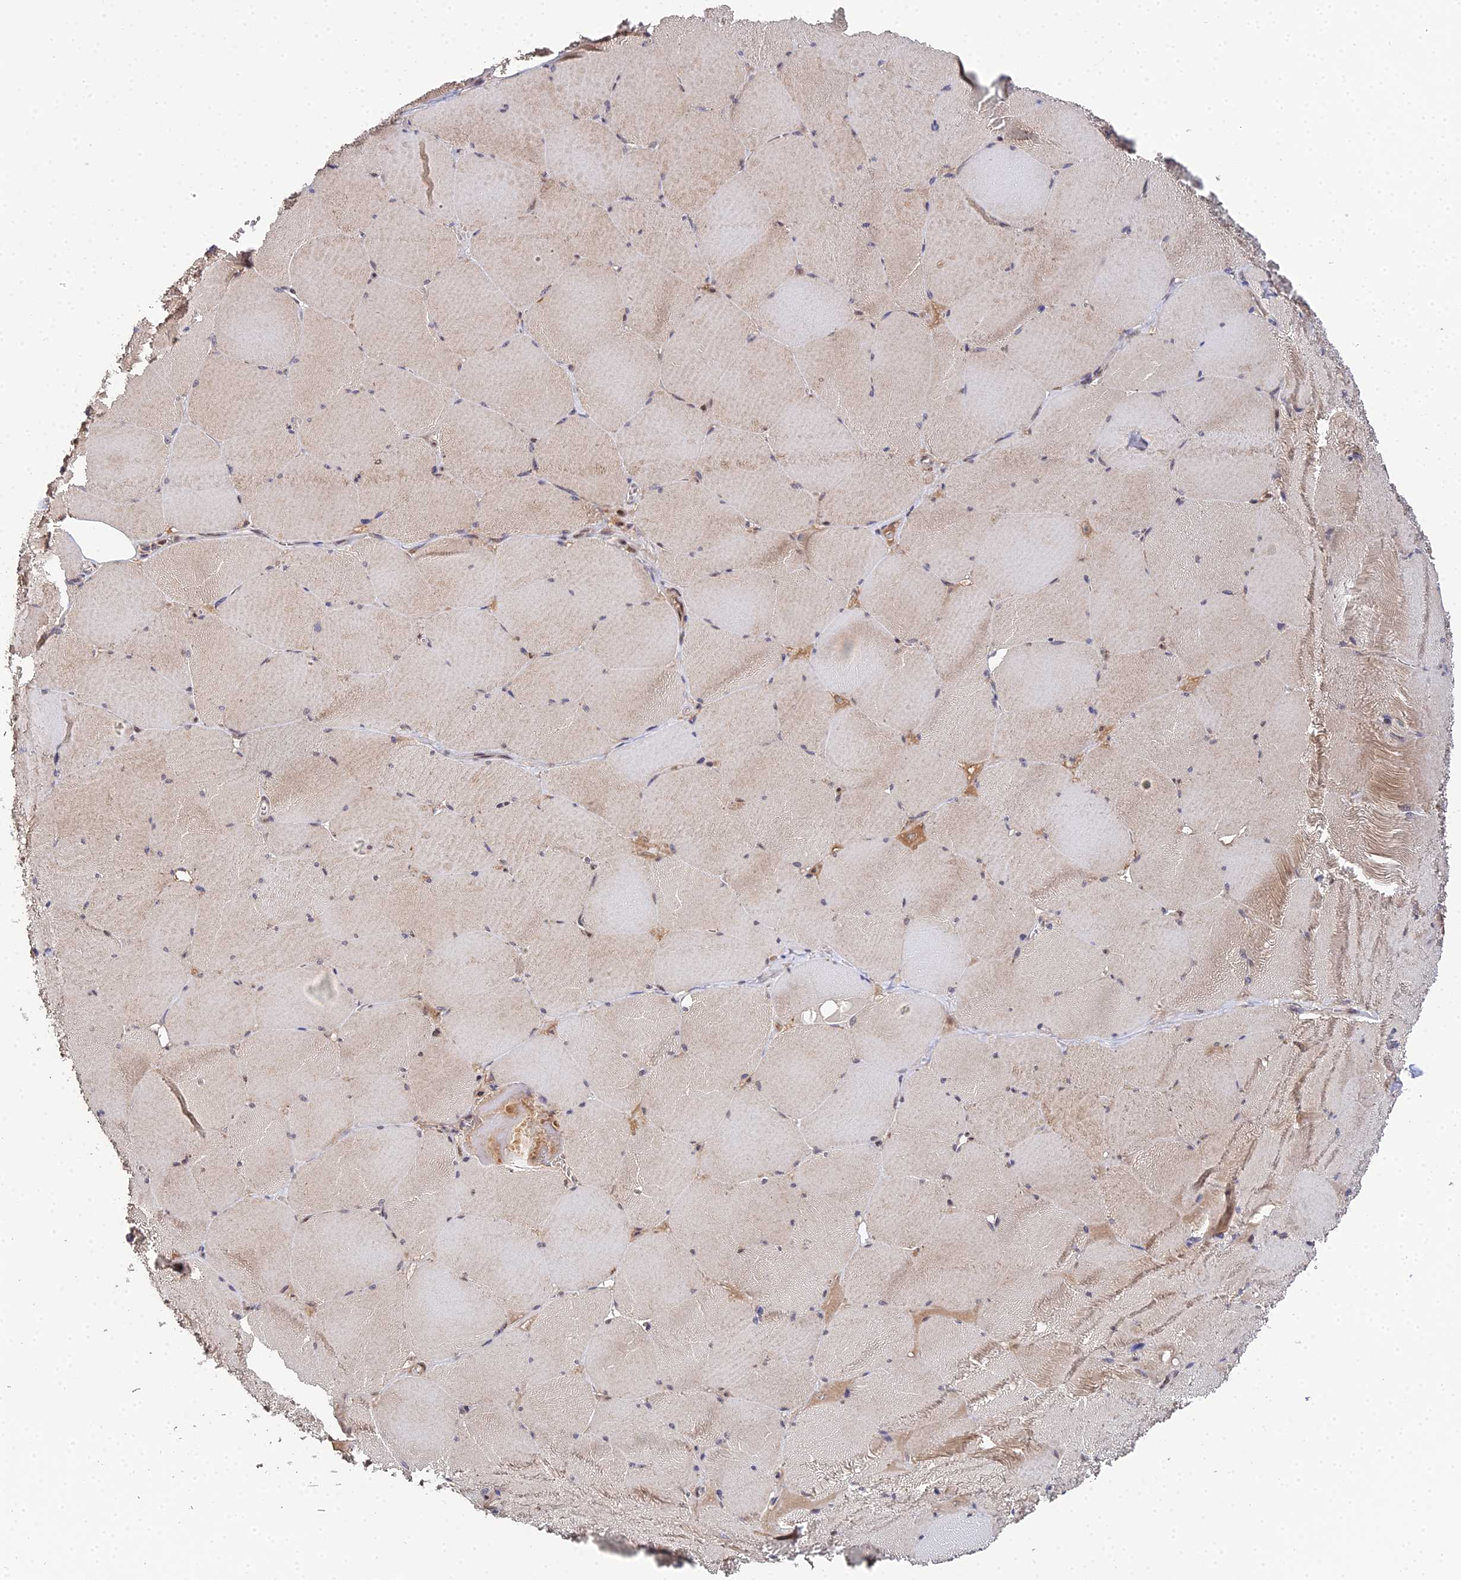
{"staining": {"intensity": "moderate", "quantity": "<25%", "location": "nuclear"}, "tissue": "skeletal muscle", "cell_type": "Myocytes", "image_type": "normal", "snomed": [{"axis": "morphology", "description": "Normal tissue, NOS"}, {"axis": "topography", "description": "Skeletal muscle"}, {"axis": "topography", "description": "Head-Neck"}], "caption": "A histopathology image of human skeletal muscle stained for a protein demonstrates moderate nuclear brown staining in myocytes.", "gene": "BIVM", "patient": {"sex": "male", "age": 66}}